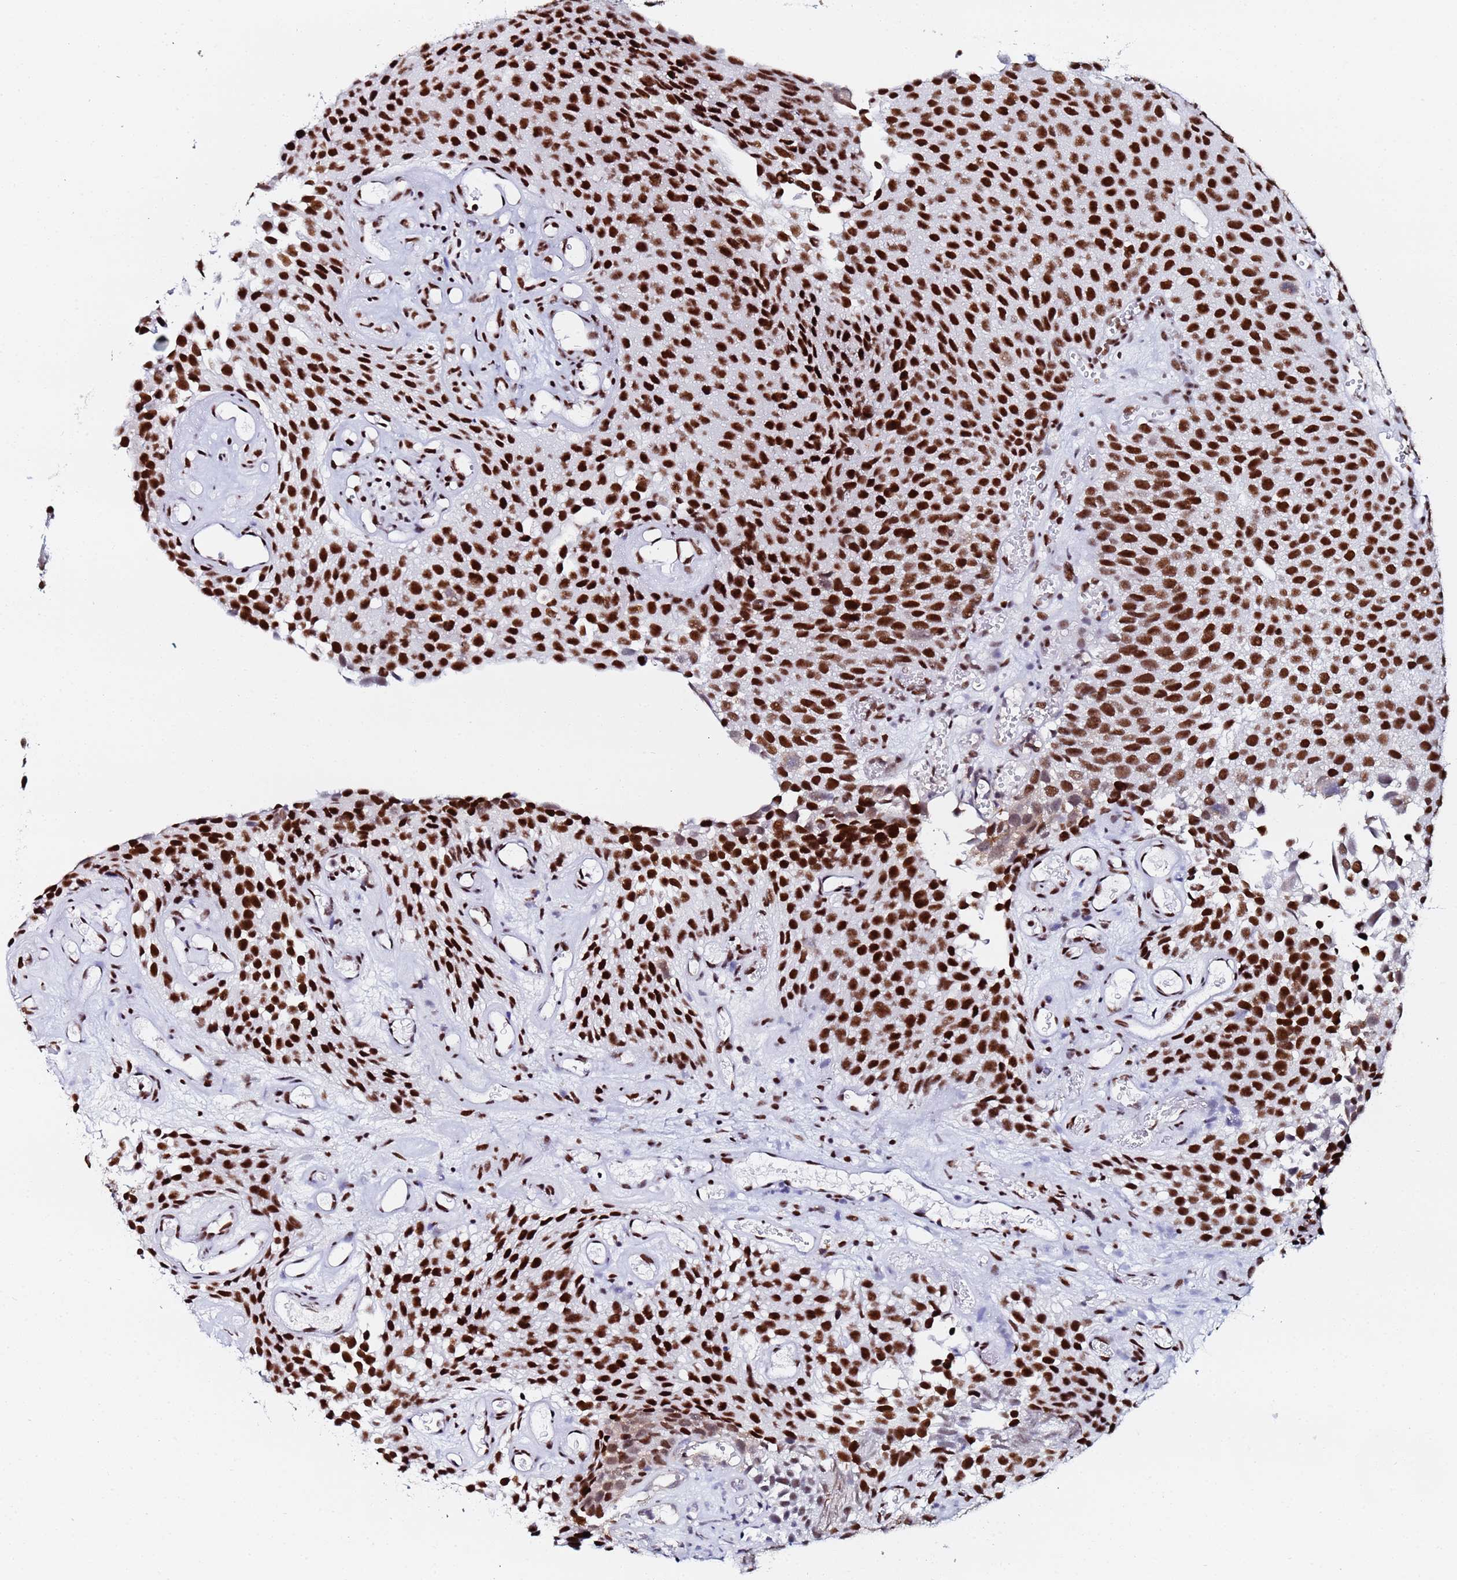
{"staining": {"intensity": "strong", "quantity": ">75%", "location": "nuclear"}, "tissue": "urothelial cancer", "cell_type": "Tumor cells", "image_type": "cancer", "snomed": [{"axis": "morphology", "description": "Urothelial carcinoma, Low grade"}, {"axis": "topography", "description": "Urinary bladder"}], "caption": "An IHC micrograph of neoplastic tissue is shown. Protein staining in brown shows strong nuclear positivity in low-grade urothelial carcinoma within tumor cells.", "gene": "SNRPA1", "patient": {"sex": "male", "age": 89}}